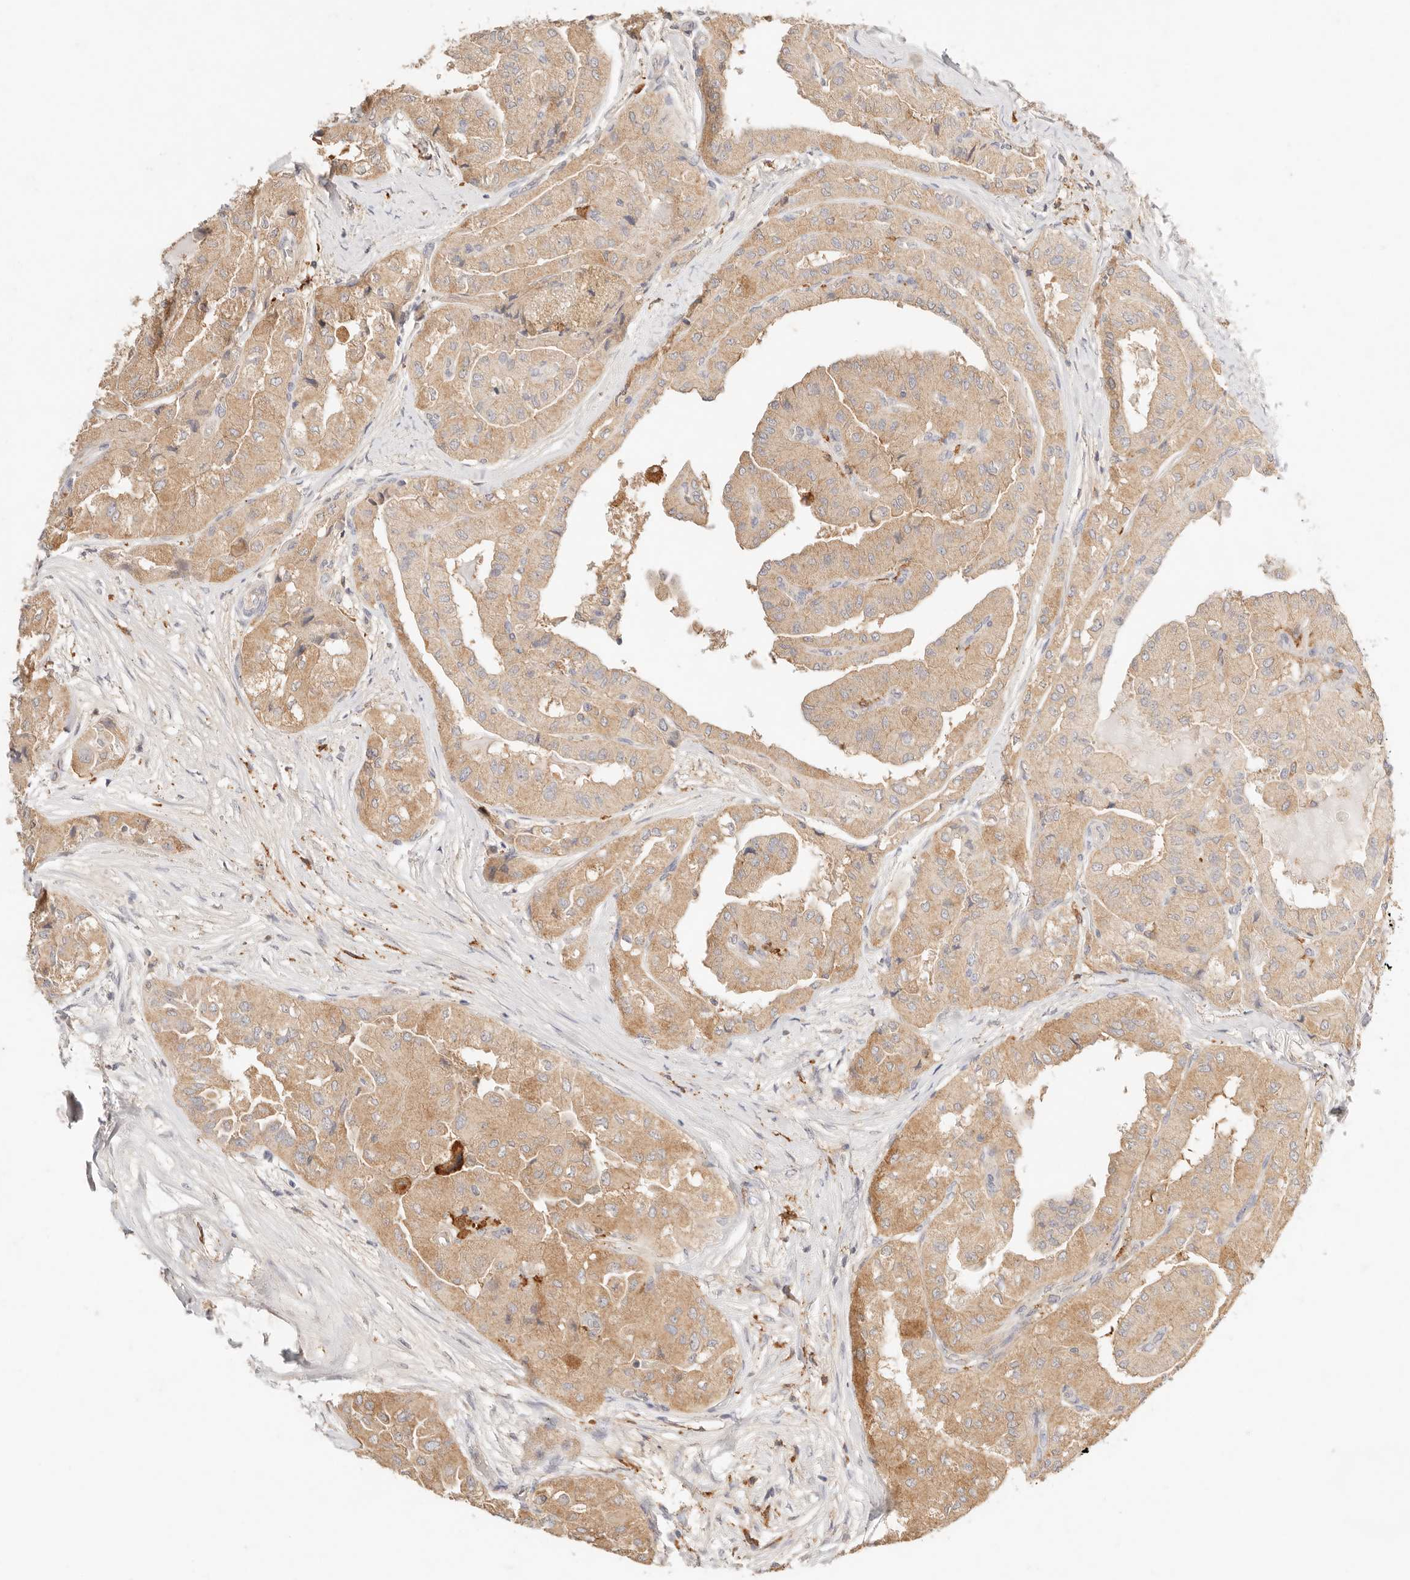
{"staining": {"intensity": "moderate", "quantity": "25%-75%", "location": "cytoplasmic/membranous"}, "tissue": "thyroid cancer", "cell_type": "Tumor cells", "image_type": "cancer", "snomed": [{"axis": "morphology", "description": "Papillary adenocarcinoma, NOS"}, {"axis": "topography", "description": "Thyroid gland"}], "caption": "There is medium levels of moderate cytoplasmic/membranous expression in tumor cells of thyroid cancer (papillary adenocarcinoma), as demonstrated by immunohistochemical staining (brown color).", "gene": "HK2", "patient": {"sex": "female", "age": 59}}